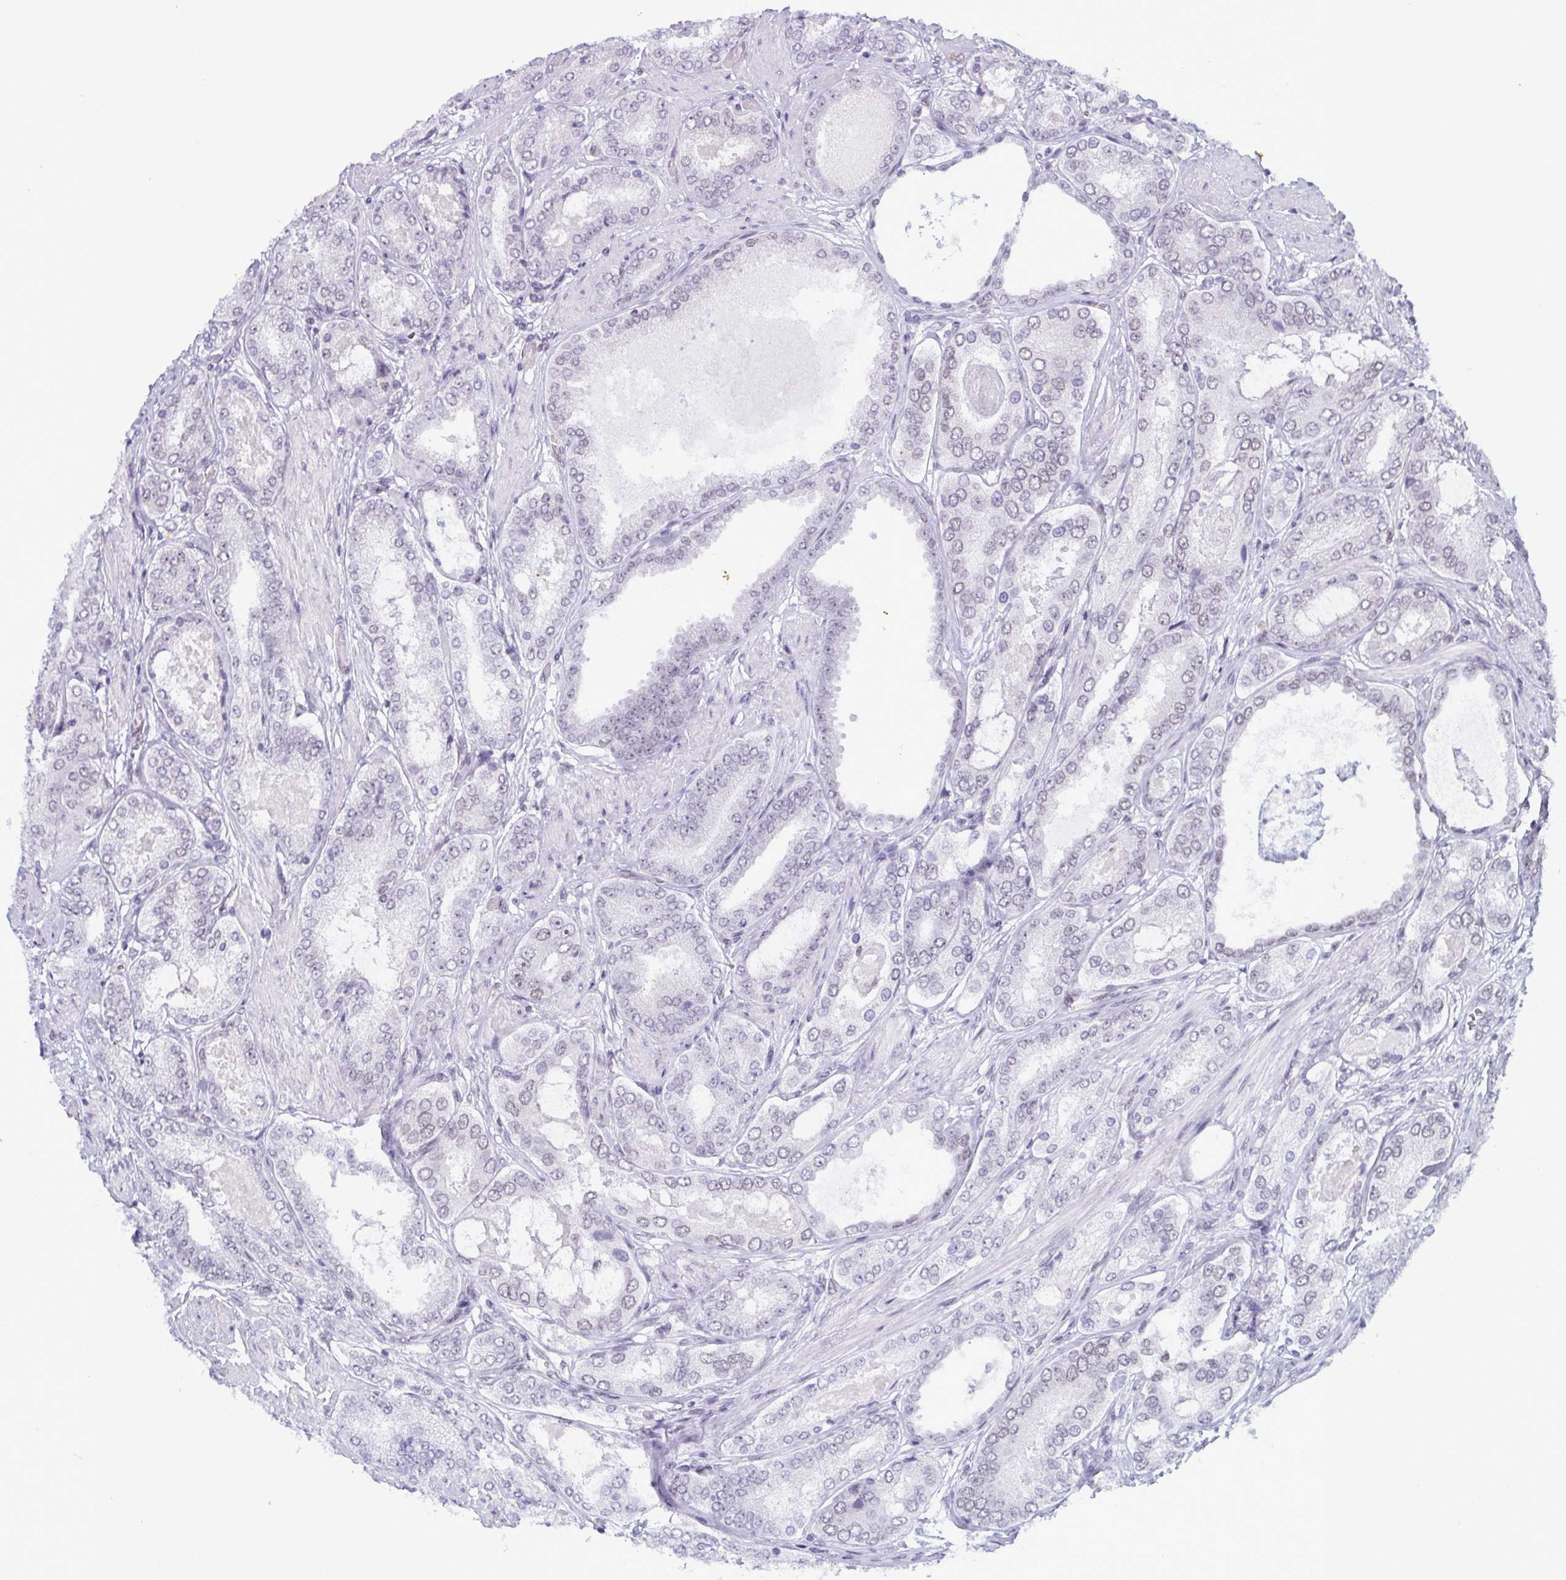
{"staining": {"intensity": "negative", "quantity": "none", "location": "none"}, "tissue": "prostate cancer", "cell_type": "Tumor cells", "image_type": "cancer", "snomed": [{"axis": "morphology", "description": "Adenocarcinoma, High grade"}, {"axis": "topography", "description": "Prostate"}], "caption": "Tumor cells show no significant positivity in prostate cancer (adenocarcinoma (high-grade)). Brightfield microscopy of immunohistochemistry (IHC) stained with DAB (brown) and hematoxylin (blue), captured at high magnification.", "gene": "RBM7", "patient": {"sex": "male", "age": 63}}